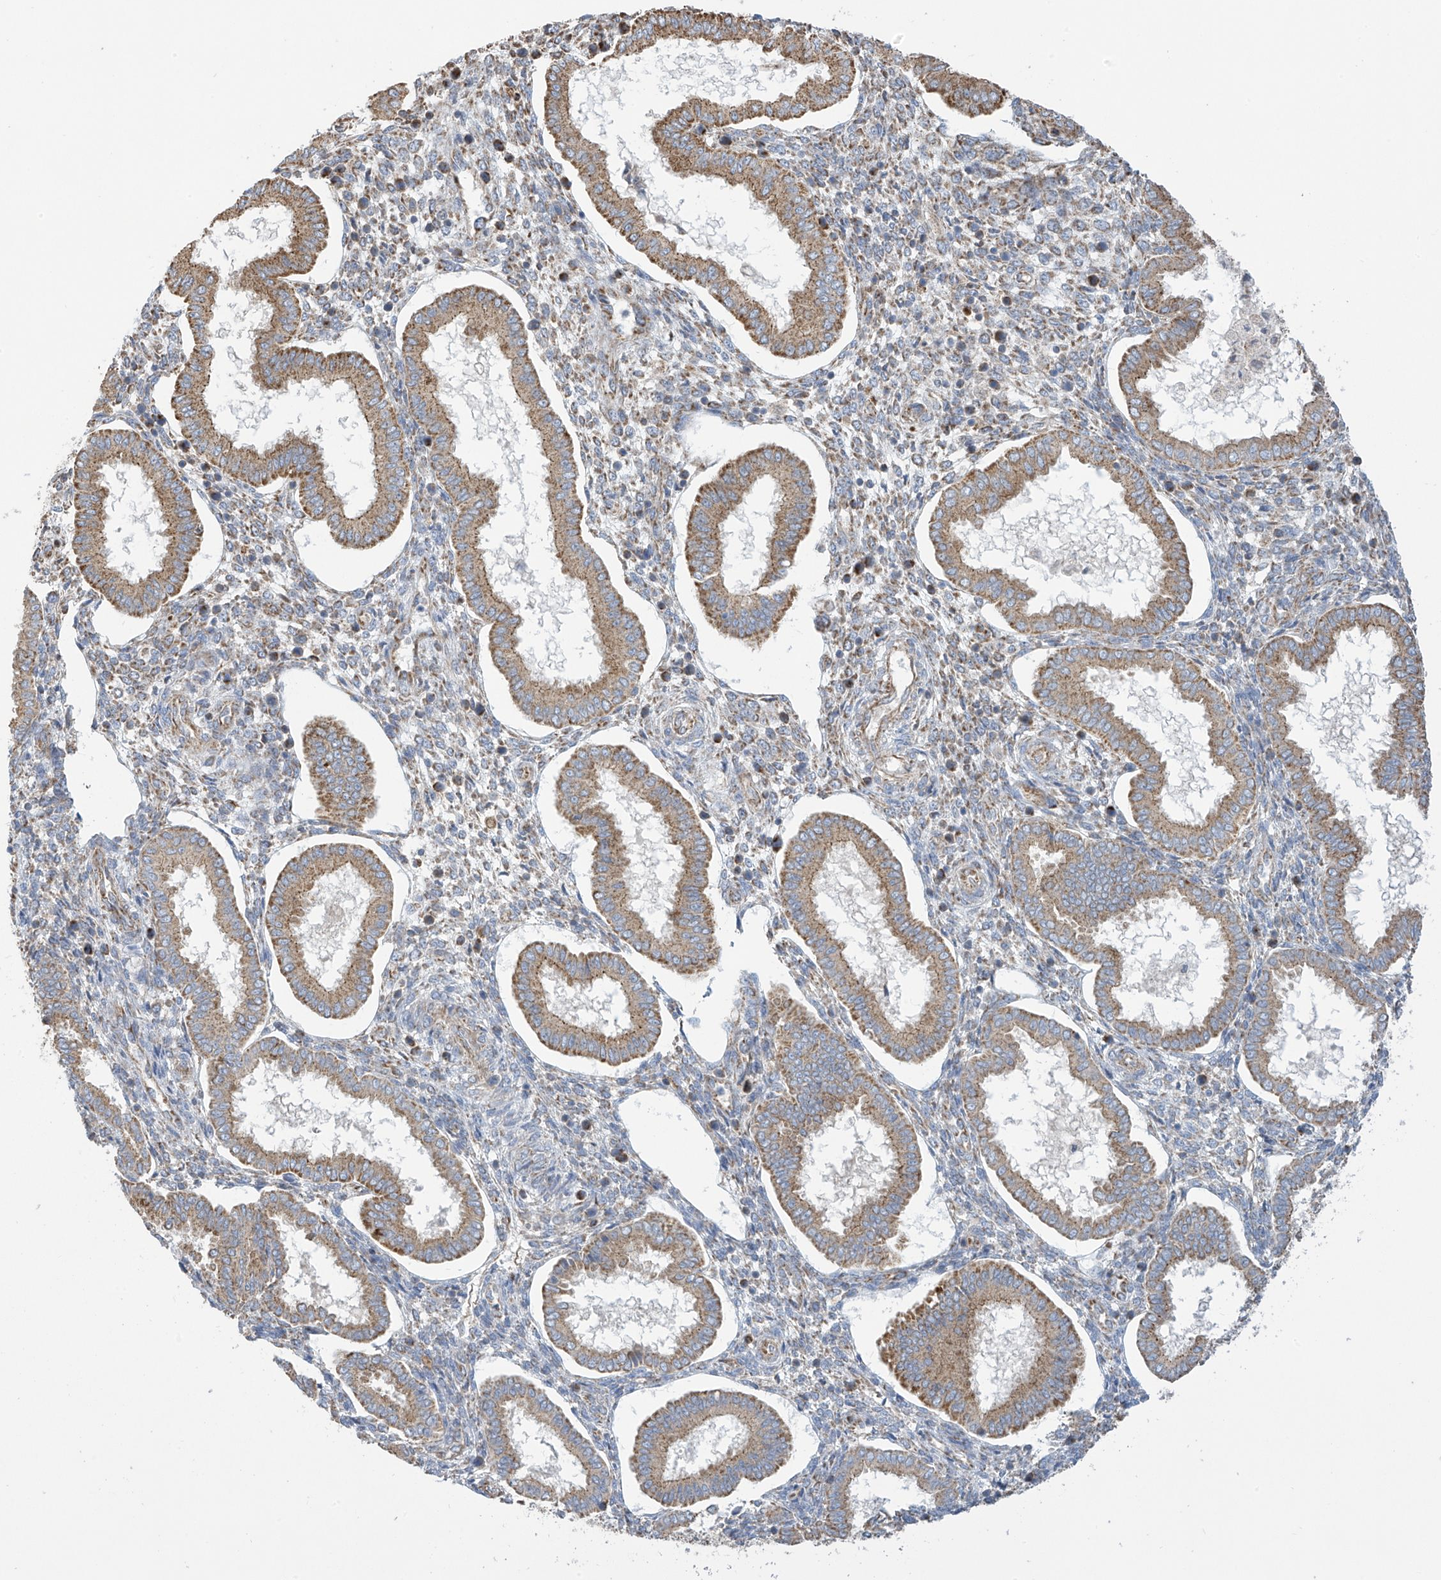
{"staining": {"intensity": "moderate", "quantity": "25%-75%", "location": "cytoplasmic/membranous"}, "tissue": "endometrium", "cell_type": "Cells in endometrial stroma", "image_type": "normal", "snomed": [{"axis": "morphology", "description": "Normal tissue, NOS"}, {"axis": "topography", "description": "Endometrium"}], "caption": "Protein analysis of normal endometrium exhibits moderate cytoplasmic/membranous expression in approximately 25%-75% of cells in endometrial stroma. The staining was performed using DAB (3,3'-diaminobenzidine) to visualize the protein expression in brown, while the nuclei were stained in blue with hematoxylin (Magnification: 20x).", "gene": "PNPT1", "patient": {"sex": "female", "age": 24}}